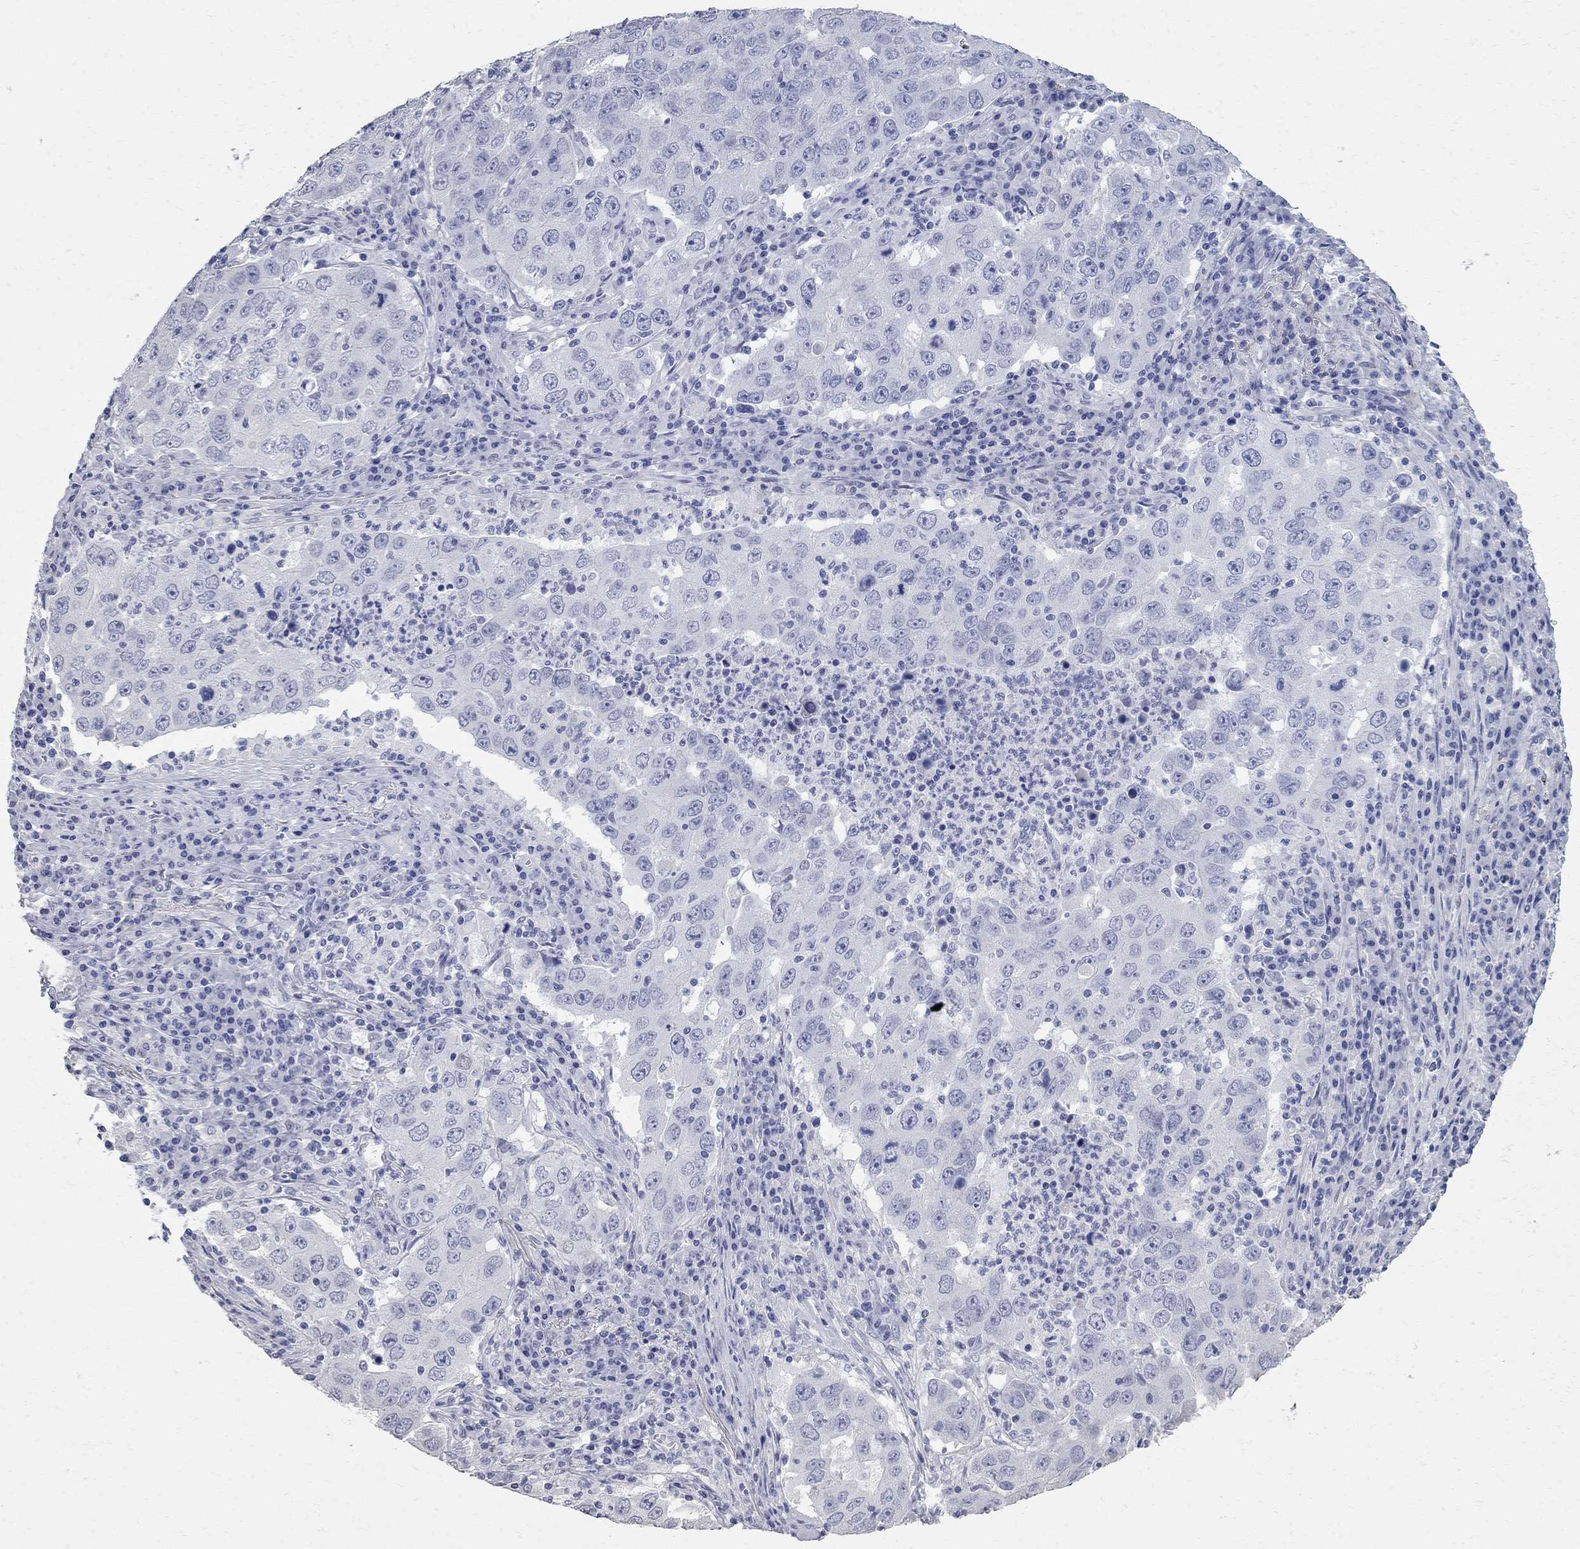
{"staining": {"intensity": "negative", "quantity": "none", "location": "none"}, "tissue": "lung cancer", "cell_type": "Tumor cells", "image_type": "cancer", "snomed": [{"axis": "morphology", "description": "Adenocarcinoma, NOS"}, {"axis": "topography", "description": "Lung"}], "caption": "This is an immunohistochemistry histopathology image of human lung cancer. There is no staining in tumor cells.", "gene": "BPIFB1", "patient": {"sex": "male", "age": 73}}